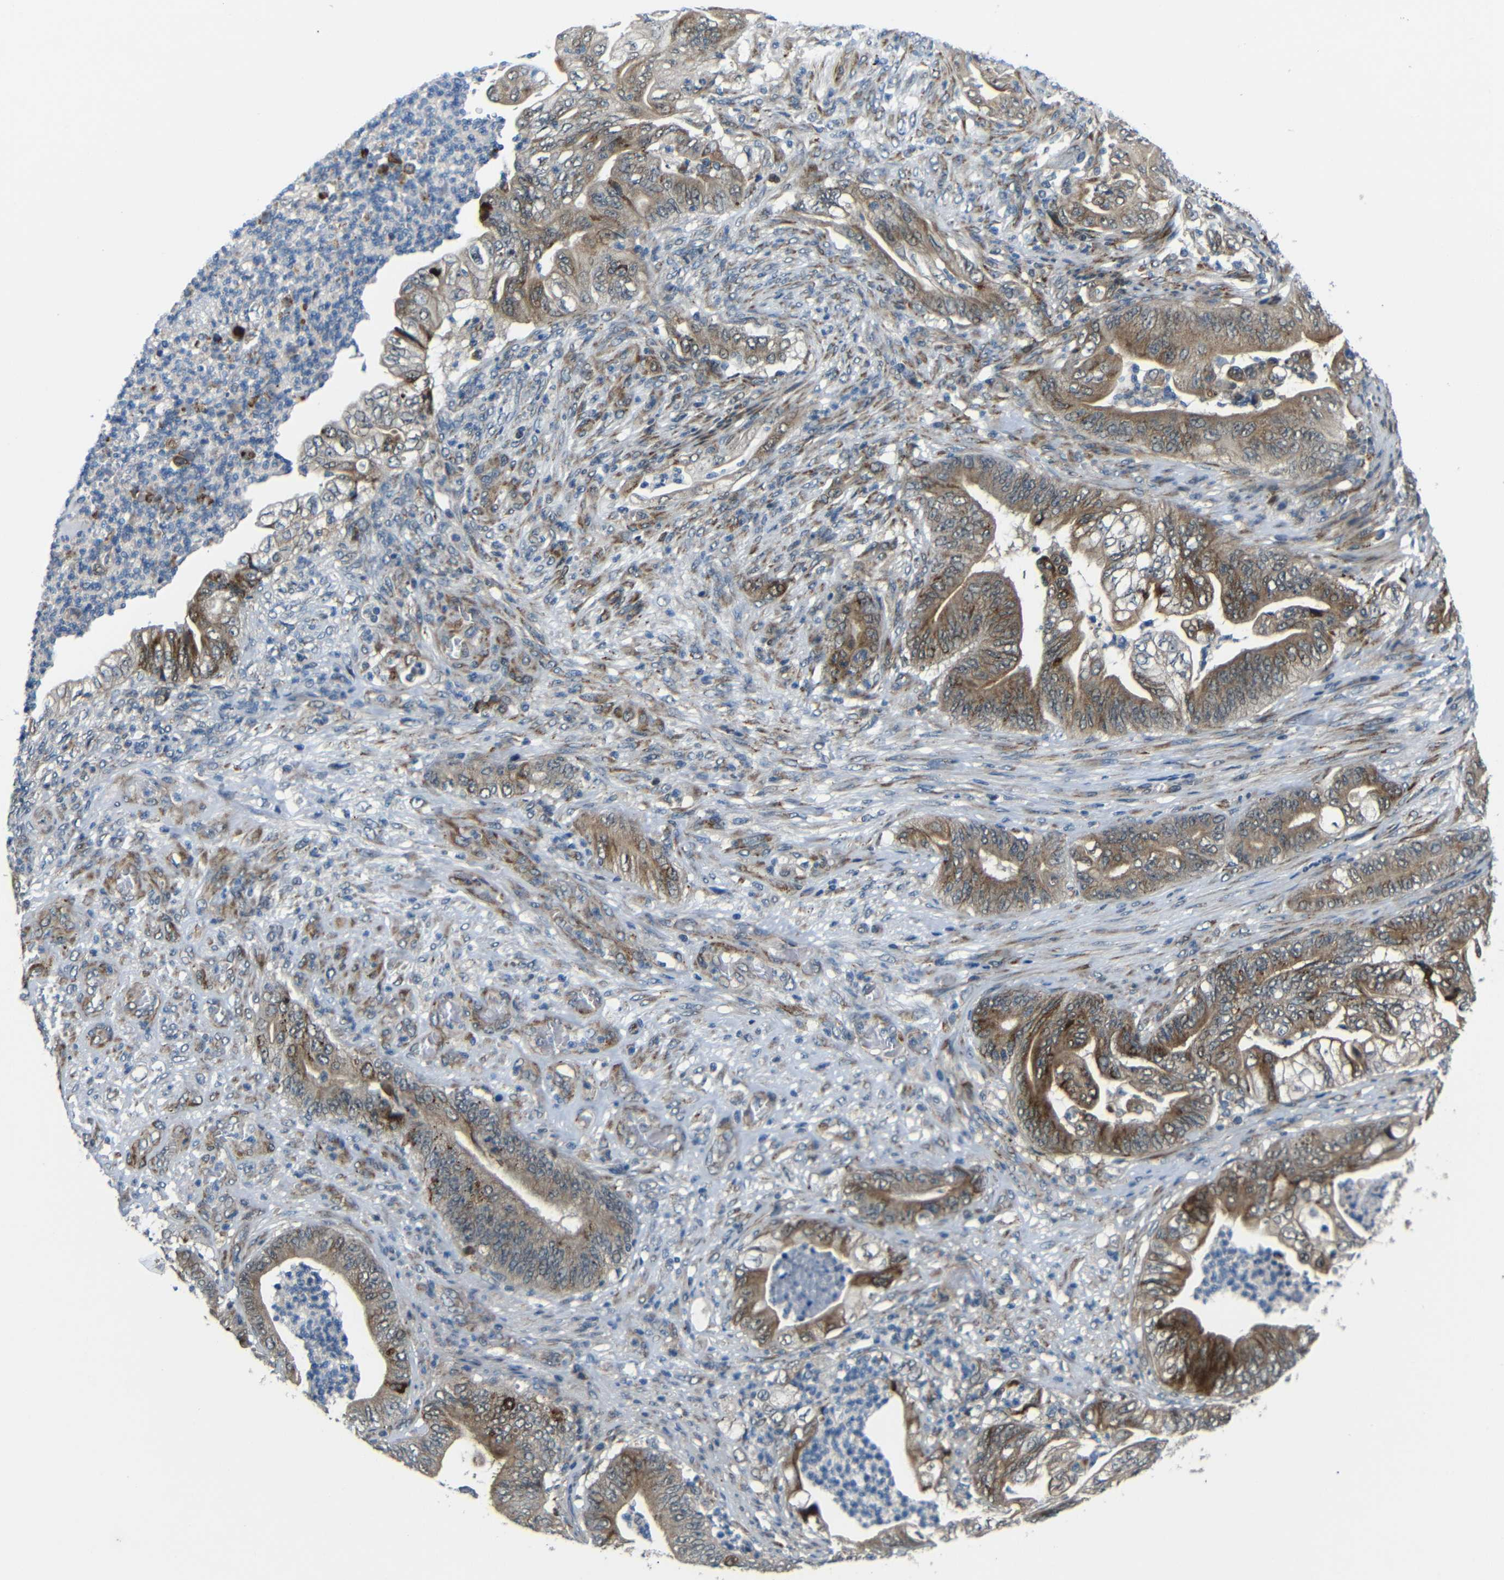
{"staining": {"intensity": "moderate", "quantity": ">75%", "location": "cytoplasmic/membranous"}, "tissue": "stomach cancer", "cell_type": "Tumor cells", "image_type": "cancer", "snomed": [{"axis": "morphology", "description": "Adenocarcinoma, NOS"}, {"axis": "topography", "description": "Stomach"}], "caption": "This photomicrograph exhibits immunohistochemistry (IHC) staining of human adenocarcinoma (stomach), with medium moderate cytoplasmic/membranous staining in approximately >75% of tumor cells.", "gene": "SYDE1", "patient": {"sex": "female", "age": 73}}